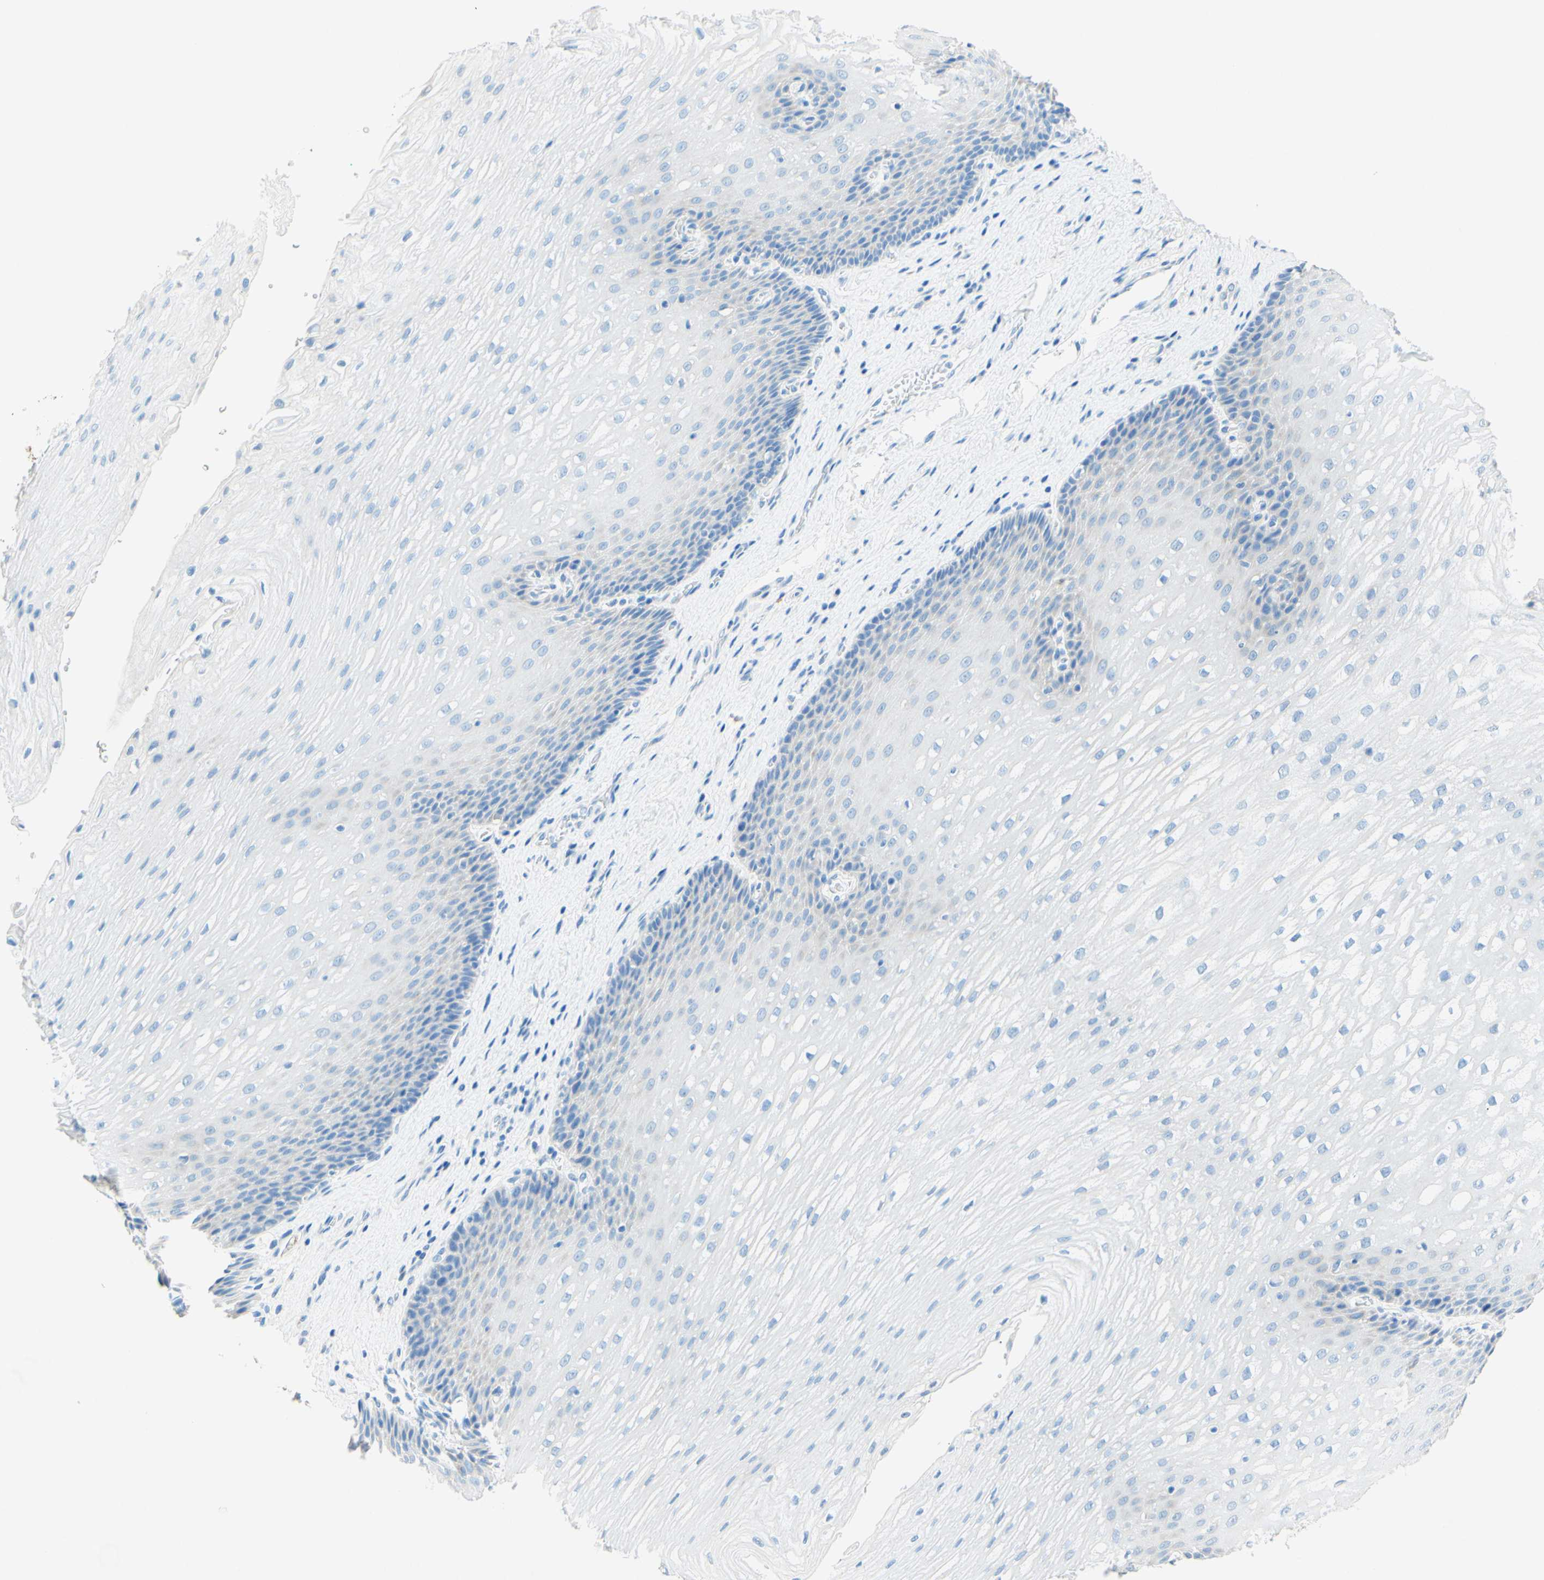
{"staining": {"intensity": "negative", "quantity": "none", "location": "none"}, "tissue": "esophagus", "cell_type": "Squamous epithelial cells", "image_type": "normal", "snomed": [{"axis": "morphology", "description": "Normal tissue, NOS"}, {"axis": "topography", "description": "Esophagus"}], "caption": "Esophagus stained for a protein using immunohistochemistry (IHC) displays no positivity squamous epithelial cells.", "gene": "SLC46A1", "patient": {"sex": "male", "age": 48}}